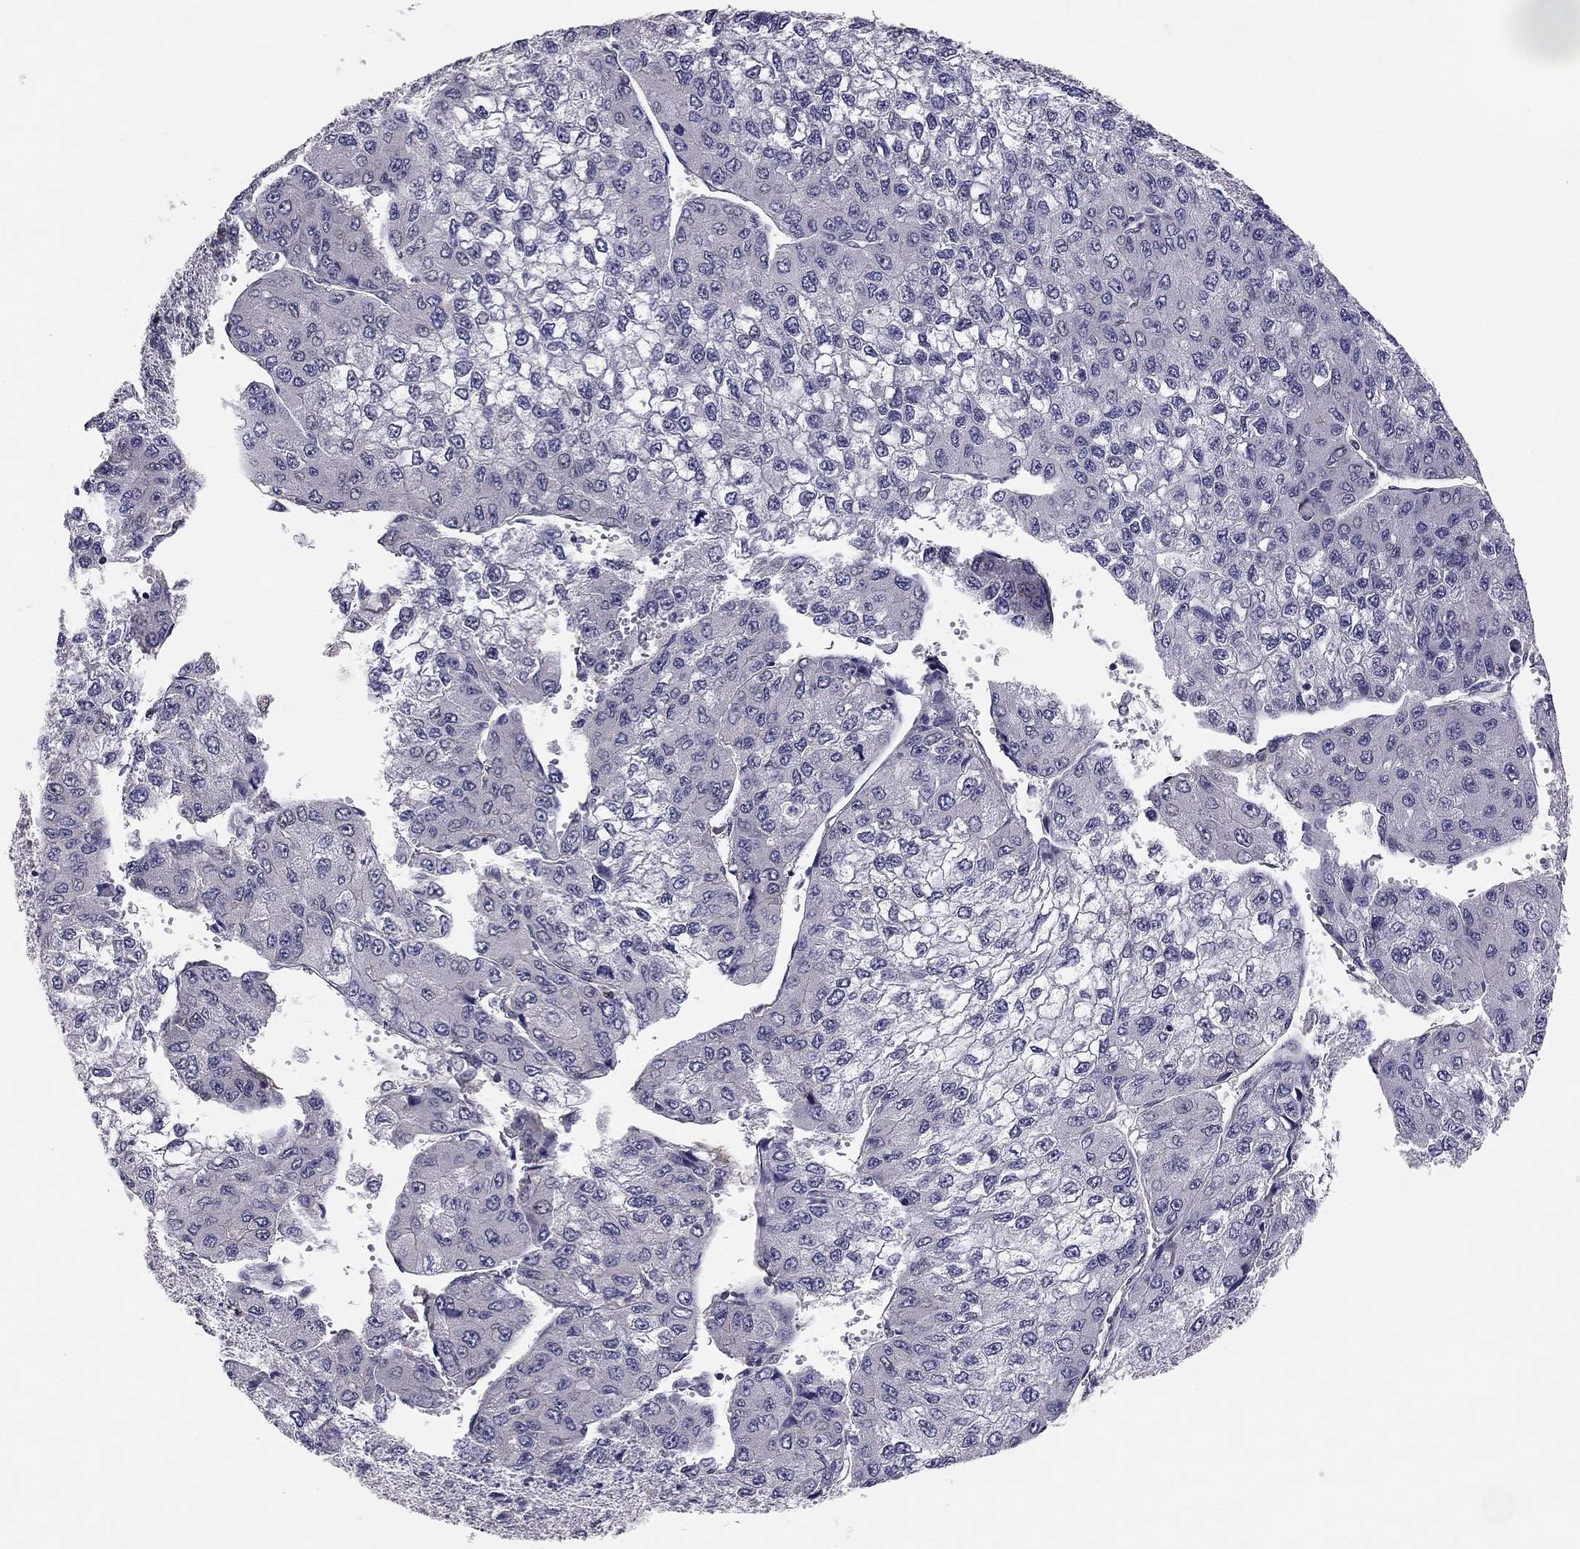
{"staining": {"intensity": "negative", "quantity": "none", "location": "none"}, "tissue": "liver cancer", "cell_type": "Tumor cells", "image_type": "cancer", "snomed": [{"axis": "morphology", "description": "Carcinoma, Hepatocellular, NOS"}, {"axis": "topography", "description": "Liver"}], "caption": "Liver cancer was stained to show a protein in brown. There is no significant staining in tumor cells.", "gene": "GJB4", "patient": {"sex": "female", "age": 66}}